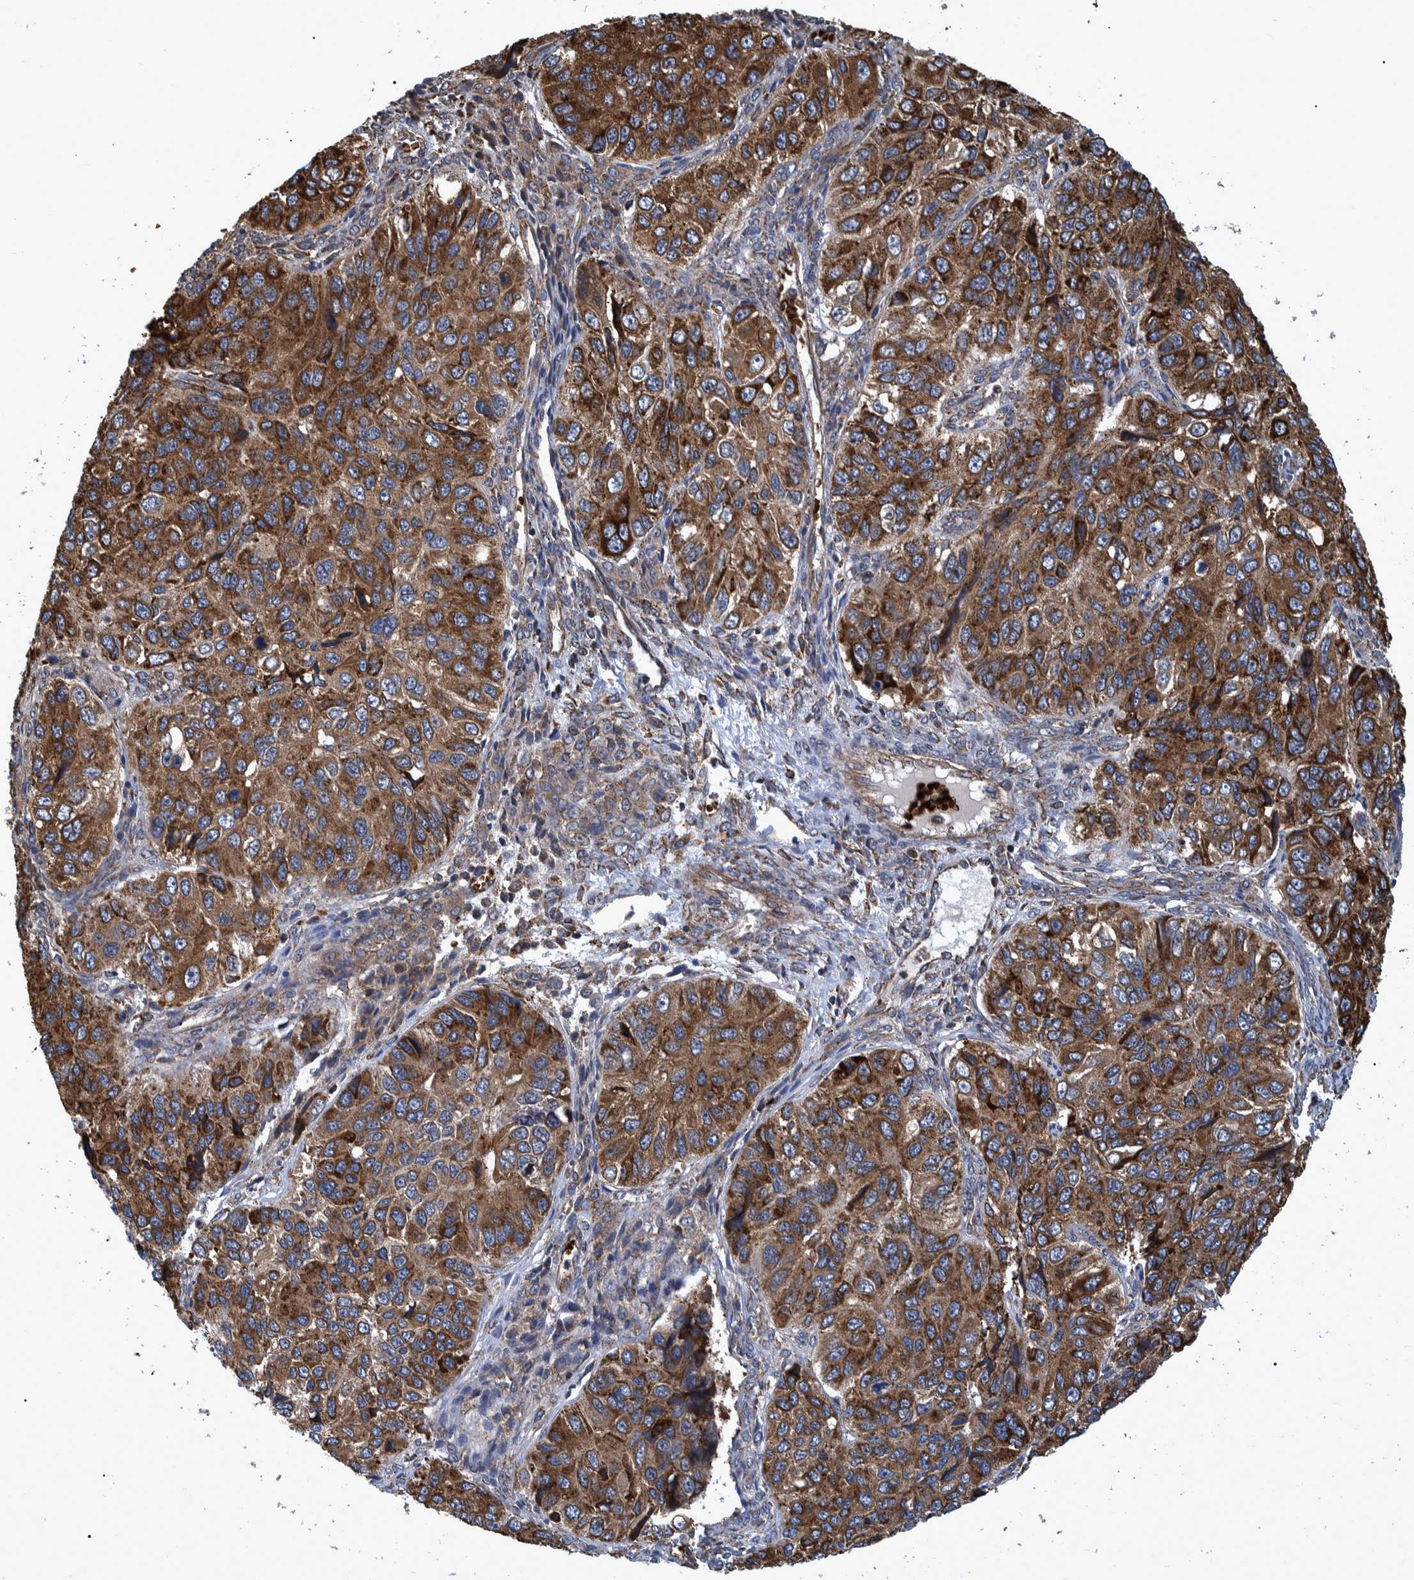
{"staining": {"intensity": "moderate", "quantity": ">75%", "location": "cytoplasmic/membranous"}, "tissue": "ovarian cancer", "cell_type": "Tumor cells", "image_type": "cancer", "snomed": [{"axis": "morphology", "description": "Carcinoma, endometroid"}, {"axis": "topography", "description": "Ovary"}], "caption": "Immunohistochemistry (IHC) image of neoplastic tissue: ovarian cancer stained using immunohistochemistry reveals medium levels of moderate protein expression localized specifically in the cytoplasmic/membranous of tumor cells, appearing as a cytoplasmic/membranous brown color.", "gene": "SPAG5", "patient": {"sex": "female", "age": 51}}